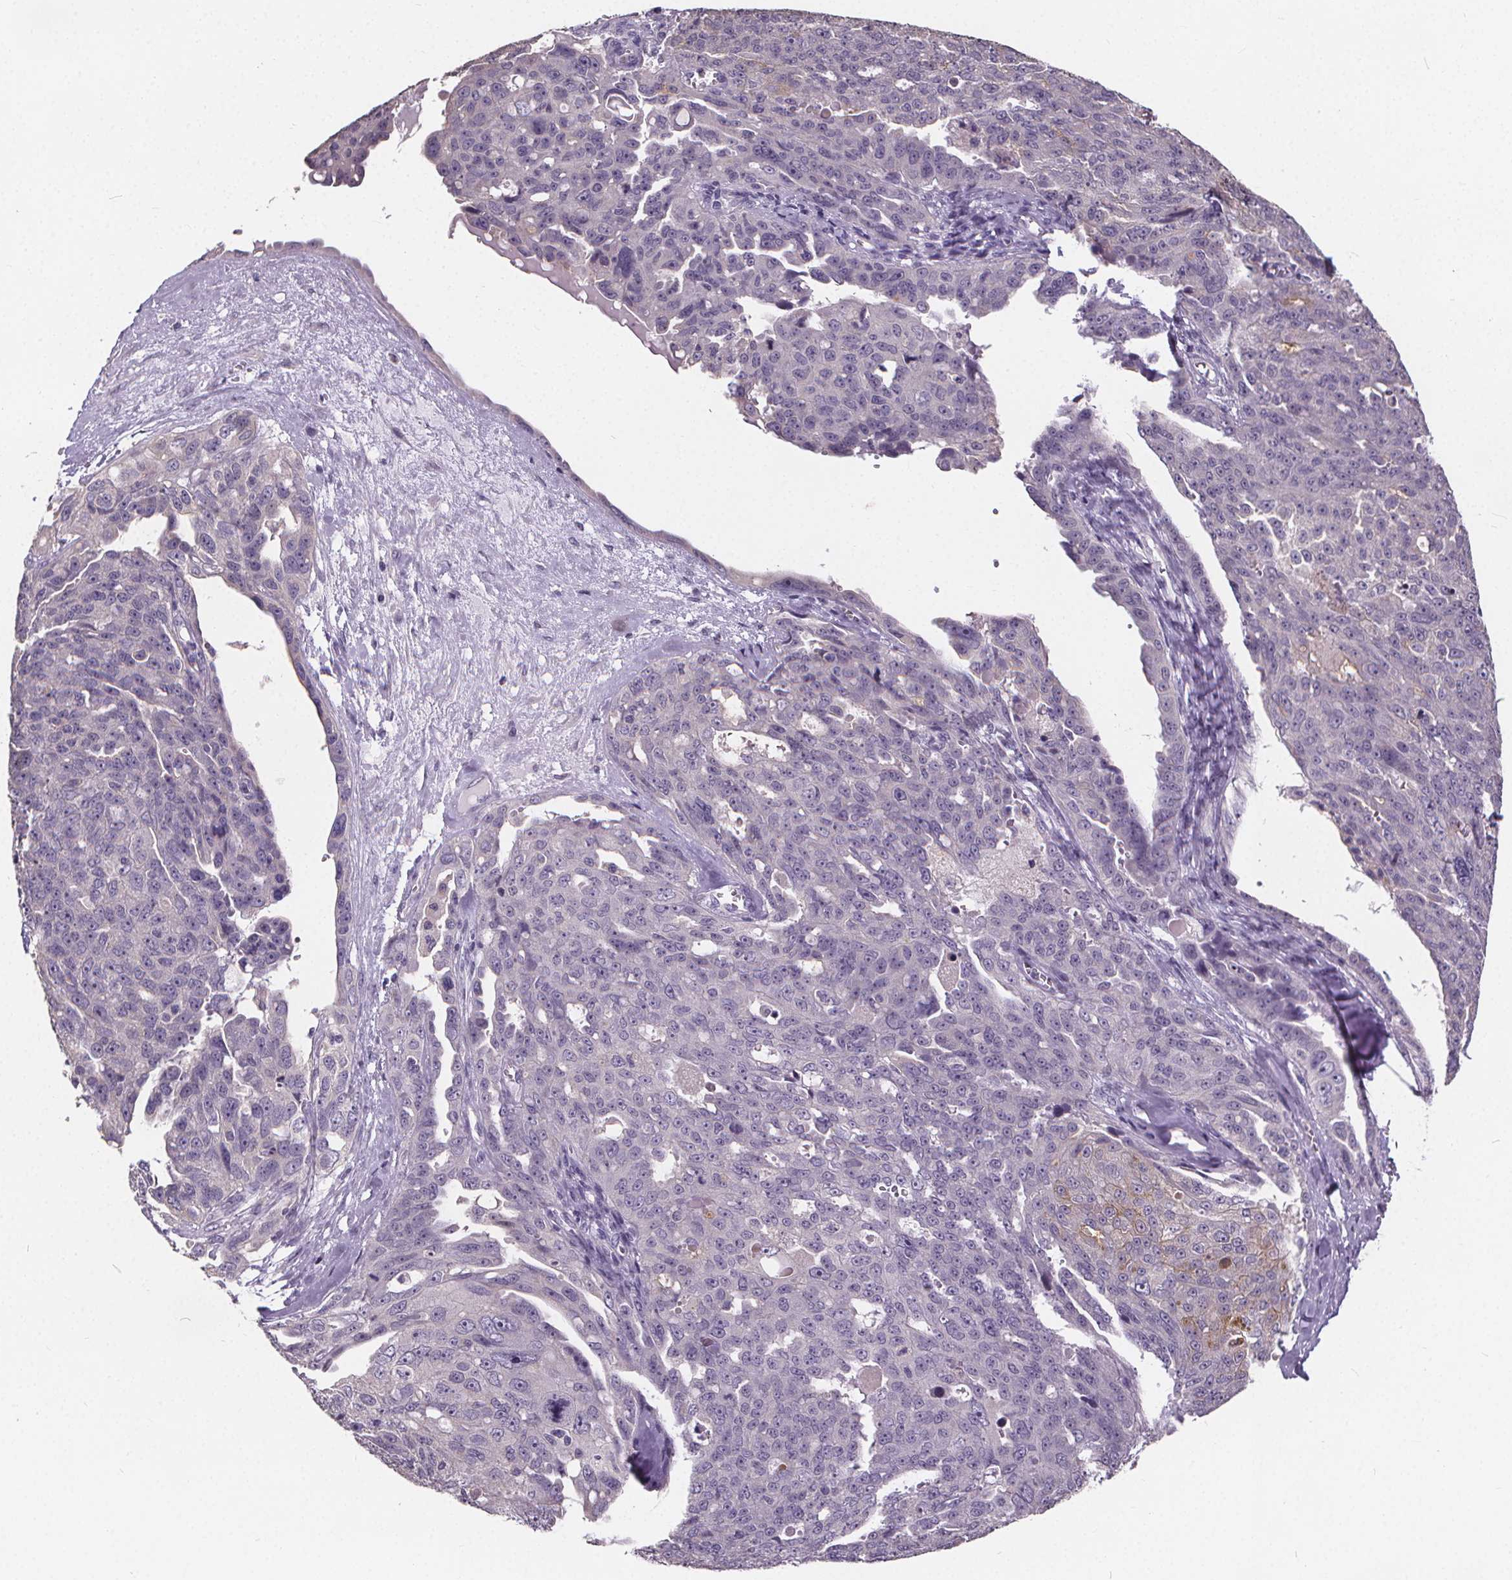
{"staining": {"intensity": "negative", "quantity": "none", "location": "none"}, "tissue": "ovarian cancer", "cell_type": "Tumor cells", "image_type": "cancer", "snomed": [{"axis": "morphology", "description": "Carcinoma, endometroid"}, {"axis": "topography", "description": "Ovary"}], "caption": "Immunohistochemistry micrograph of neoplastic tissue: ovarian cancer (endometroid carcinoma) stained with DAB (3,3'-diaminobenzidine) exhibits no significant protein staining in tumor cells.", "gene": "ATP6V1D", "patient": {"sex": "female", "age": 70}}